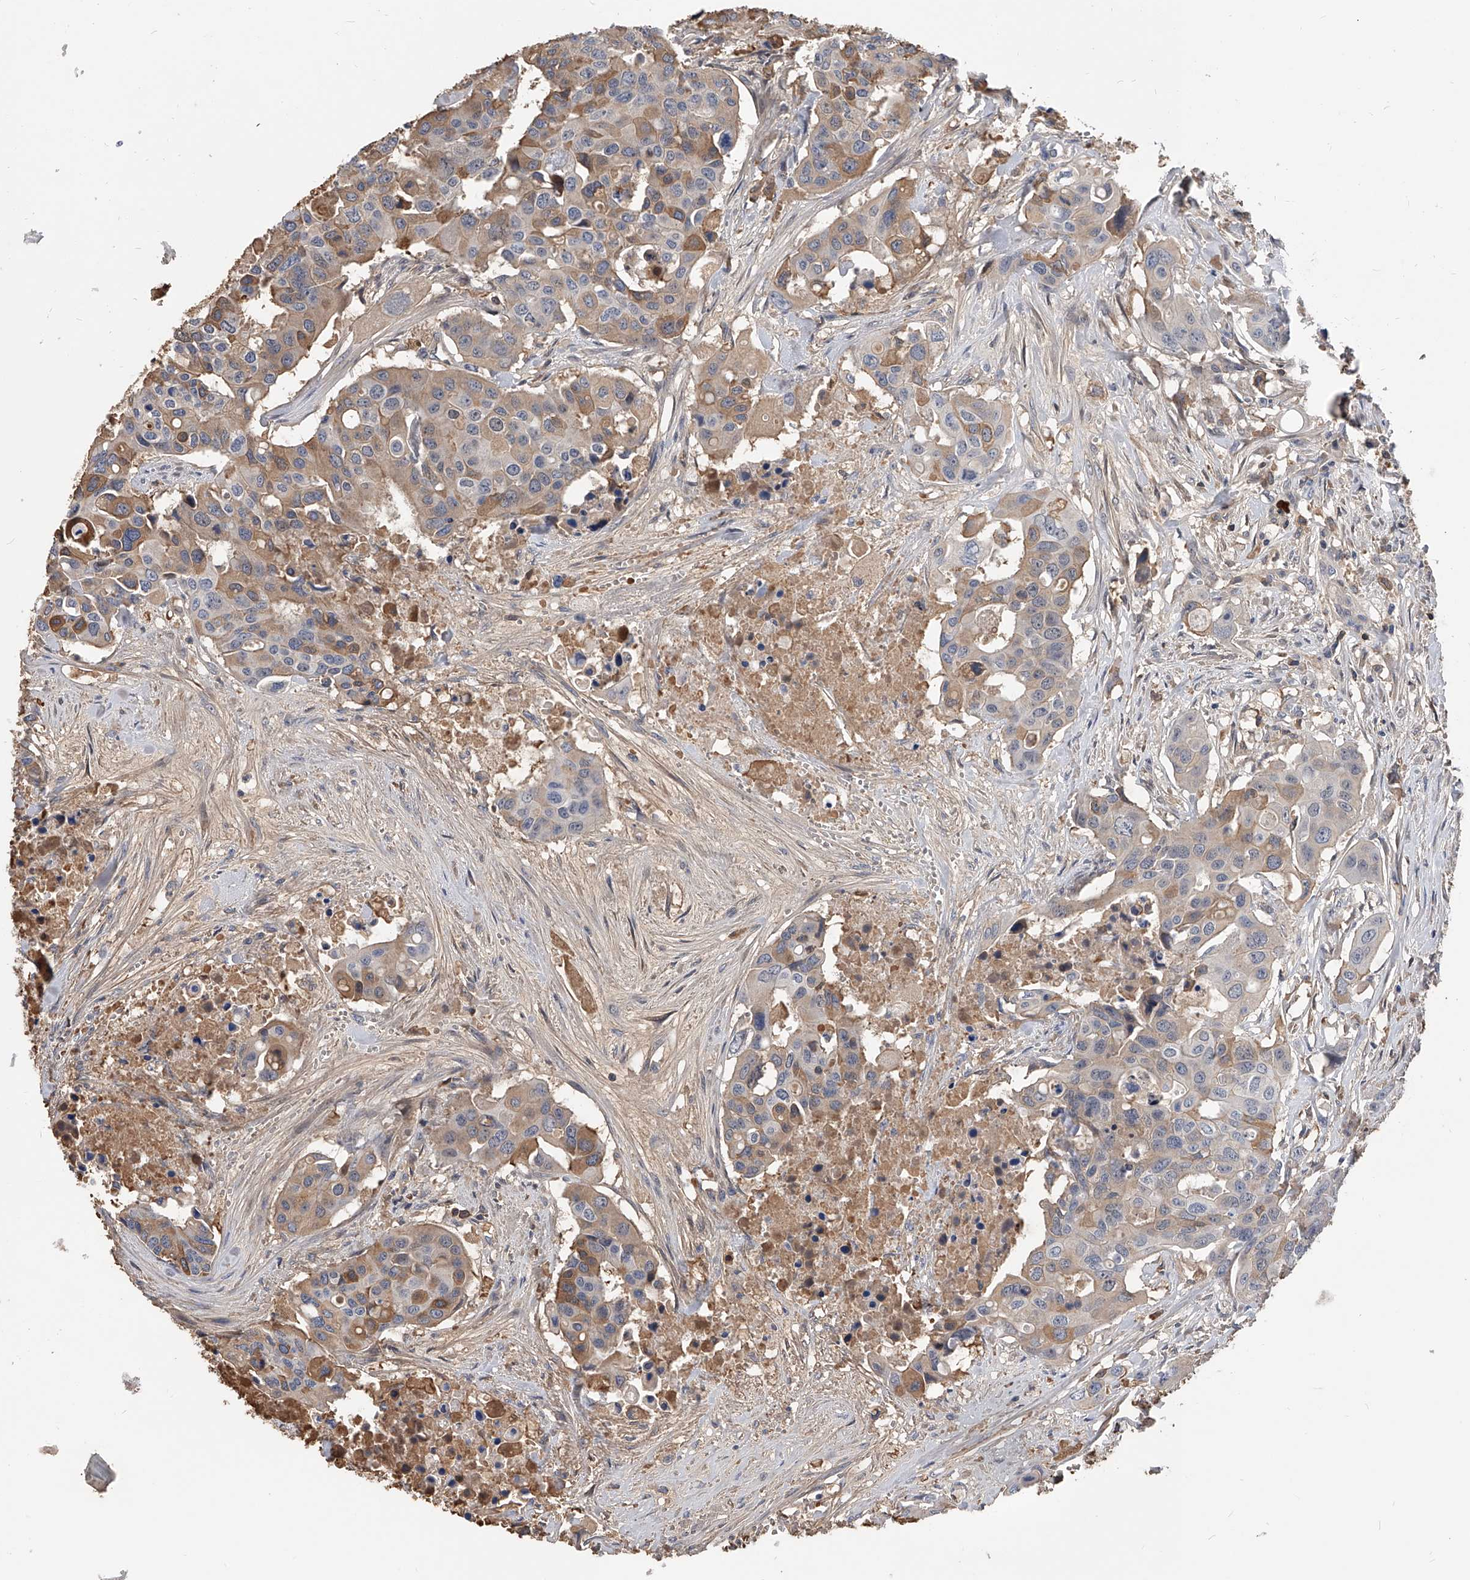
{"staining": {"intensity": "moderate", "quantity": "<25%", "location": "cytoplasmic/membranous"}, "tissue": "colorectal cancer", "cell_type": "Tumor cells", "image_type": "cancer", "snomed": [{"axis": "morphology", "description": "Adenocarcinoma, NOS"}, {"axis": "topography", "description": "Colon"}], "caption": "A high-resolution micrograph shows immunohistochemistry (IHC) staining of colorectal cancer (adenocarcinoma), which displays moderate cytoplasmic/membranous expression in approximately <25% of tumor cells.", "gene": "ZNF25", "patient": {"sex": "male", "age": 77}}